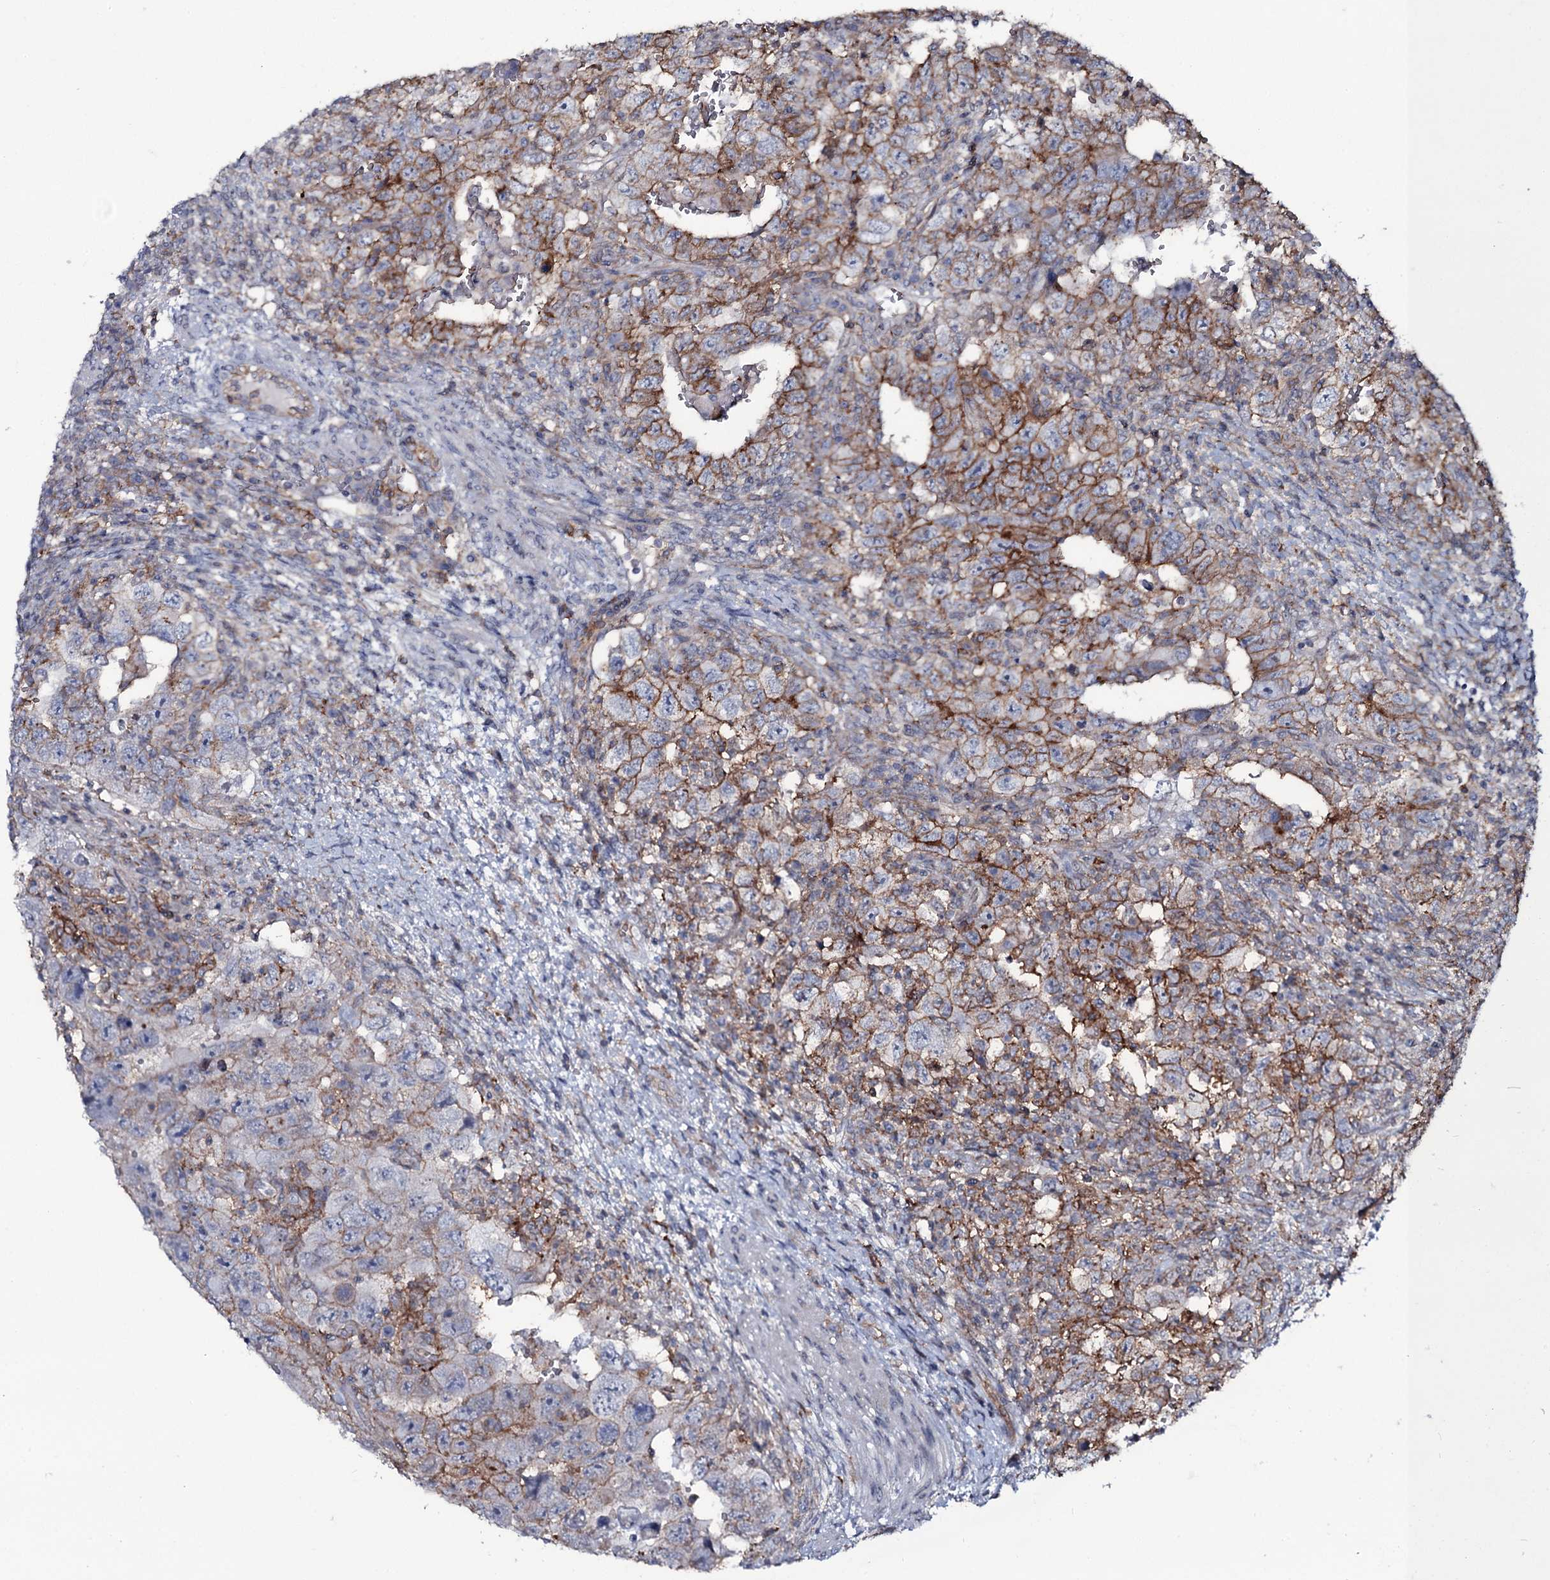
{"staining": {"intensity": "strong", "quantity": ">75%", "location": "cytoplasmic/membranous"}, "tissue": "testis cancer", "cell_type": "Tumor cells", "image_type": "cancer", "snomed": [{"axis": "morphology", "description": "Carcinoma, Embryonal, NOS"}, {"axis": "topography", "description": "Testis"}], "caption": "Tumor cells display high levels of strong cytoplasmic/membranous expression in approximately >75% of cells in human testis cancer. The staining was performed using DAB, with brown indicating positive protein expression. Nuclei are stained blue with hematoxylin.", "gene": "SNAP23", "patient": {"sex": "male", "age": 26}}